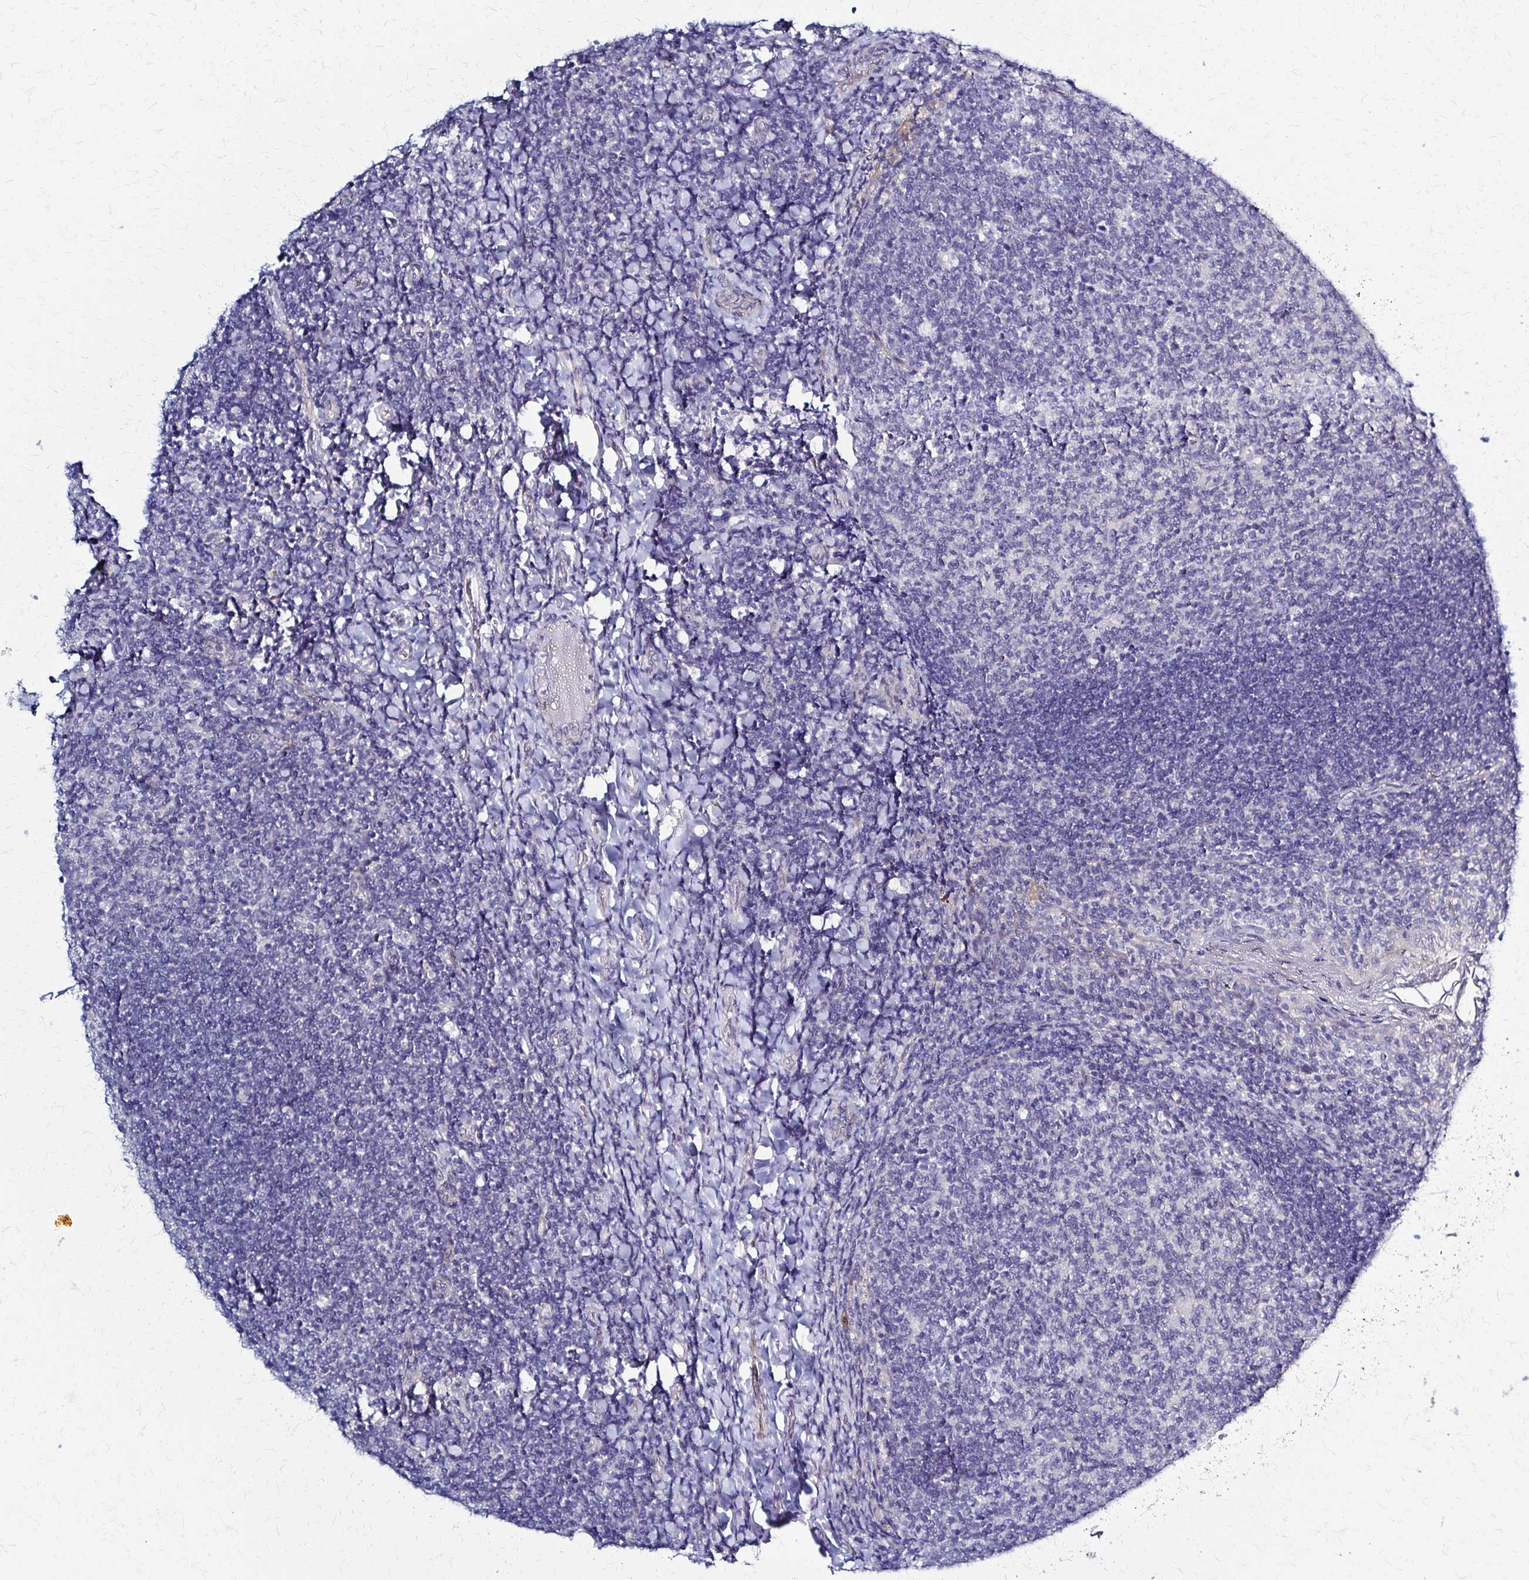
{"staining": {"intensity": "negative", "quantity": "none", "location": "none"}, "tissue": "tonsil", "cell_type": "Germinal center cells", "image_type": "normal", "snomed": [{"axis": "morphology", "description": "Normal tissue, NOS"}, {"axis": "topography", "description": "Tonsil"}], "caption": "An immunohistochemistry (IHC) image of unremarkable tonsil is shown. There is no staining in germinal center cells of tonsil.", "gene": "RHOBTB2", "patient": {"sex": "female", "age": 10}}